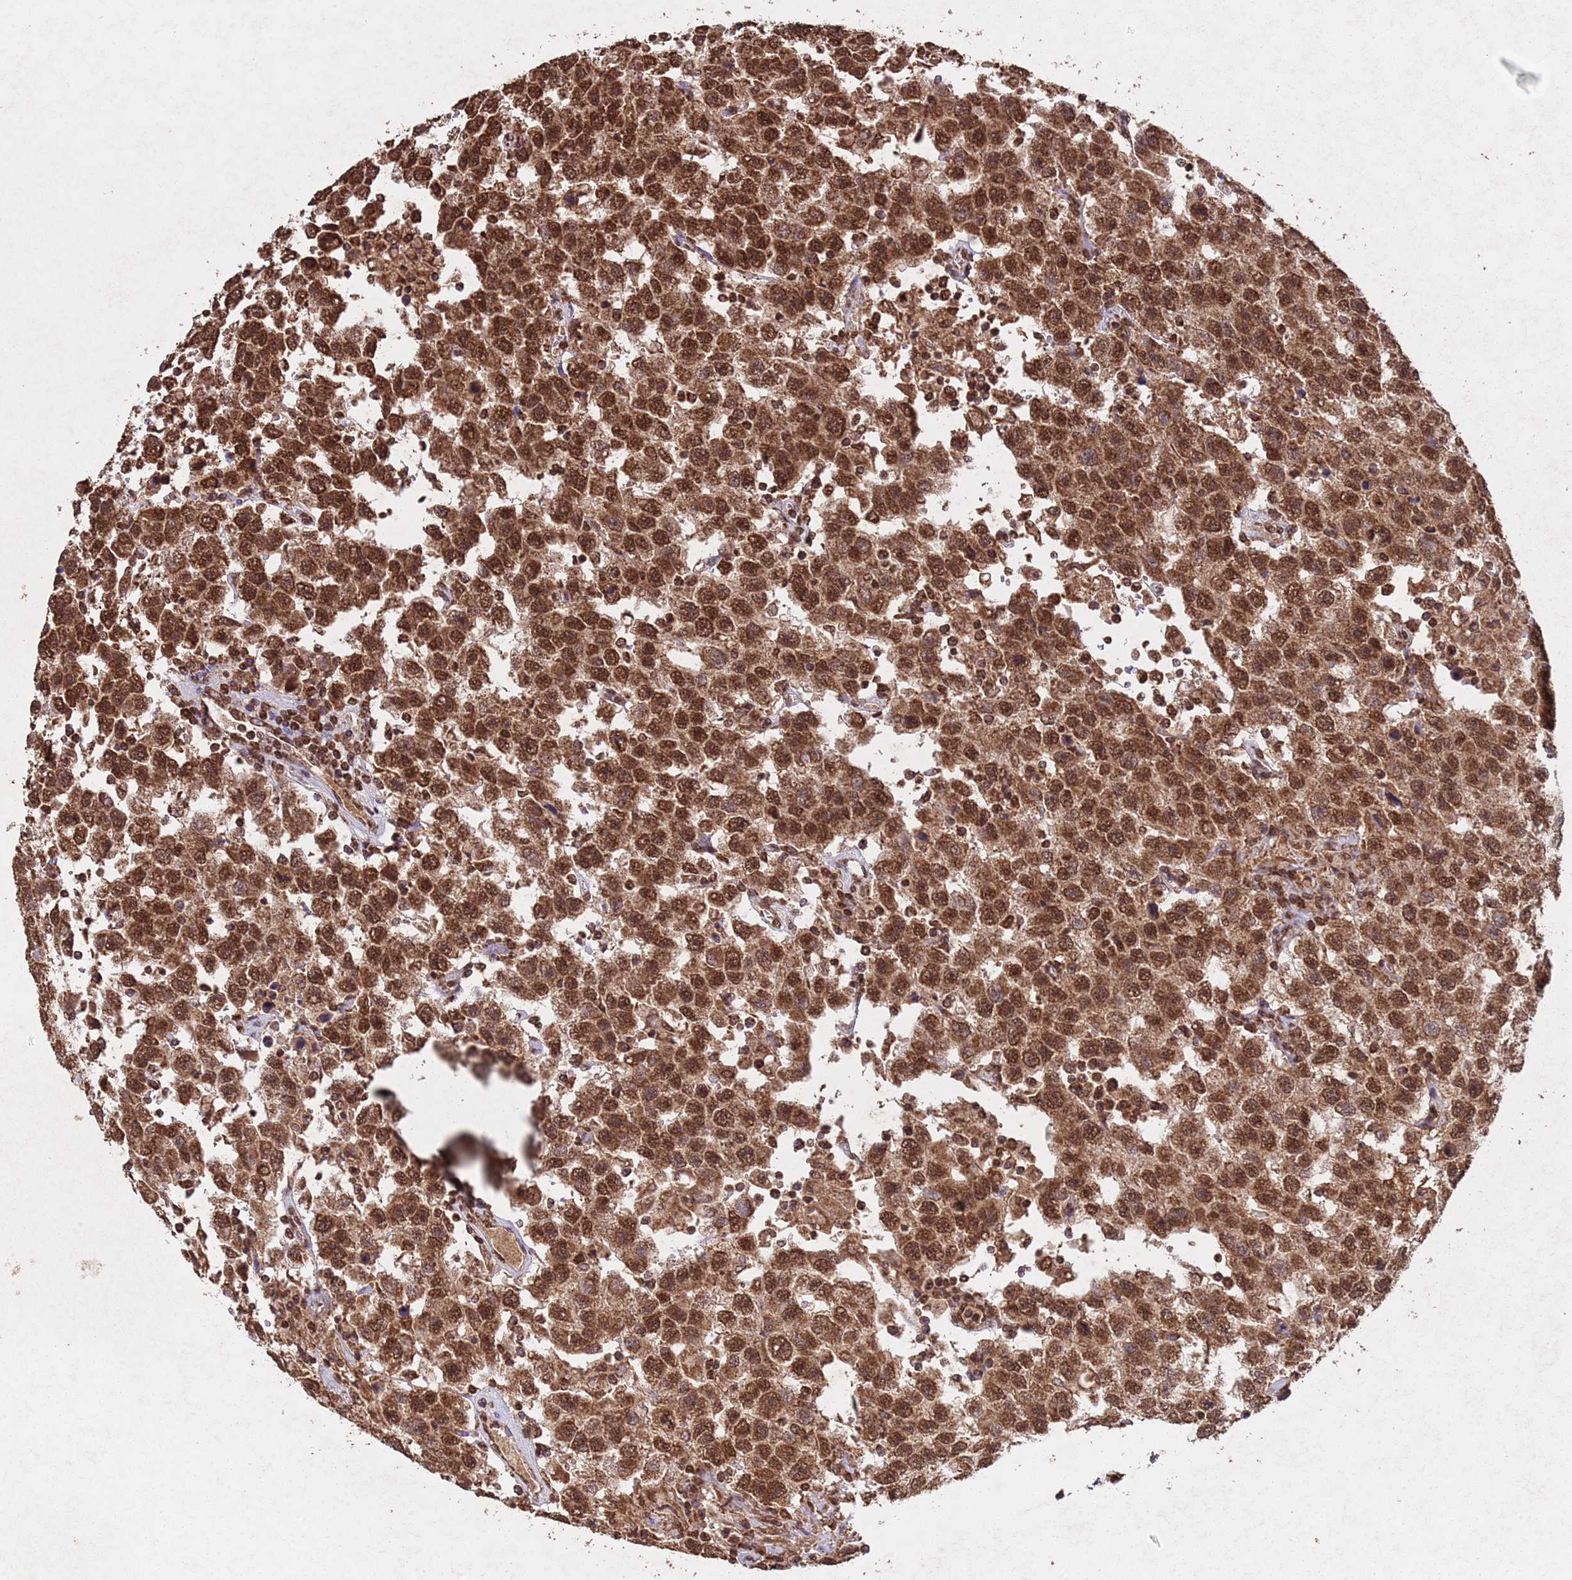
{"staining": {"intensity": "strong", "quantity": ">75%", "location": "nuclear"}, "tissue": "testis cancer", "cell_type": "Tumor cells", "image_type": "cancer", "snomed": [{"axis": "morphology", "description": "Seminoma, NOS"}, {"axis": "topography", "description": "Testis"}], "caption": "Tumor cells exhibit high levels of strong nuclear staining in about >75% of cells in human testis cancer (seminoma). The protein of interest is shown in brown color, while the nuclei are stained blue.", "gene": "HDAC10", "patient": {"sex": "male", "age": 41}}